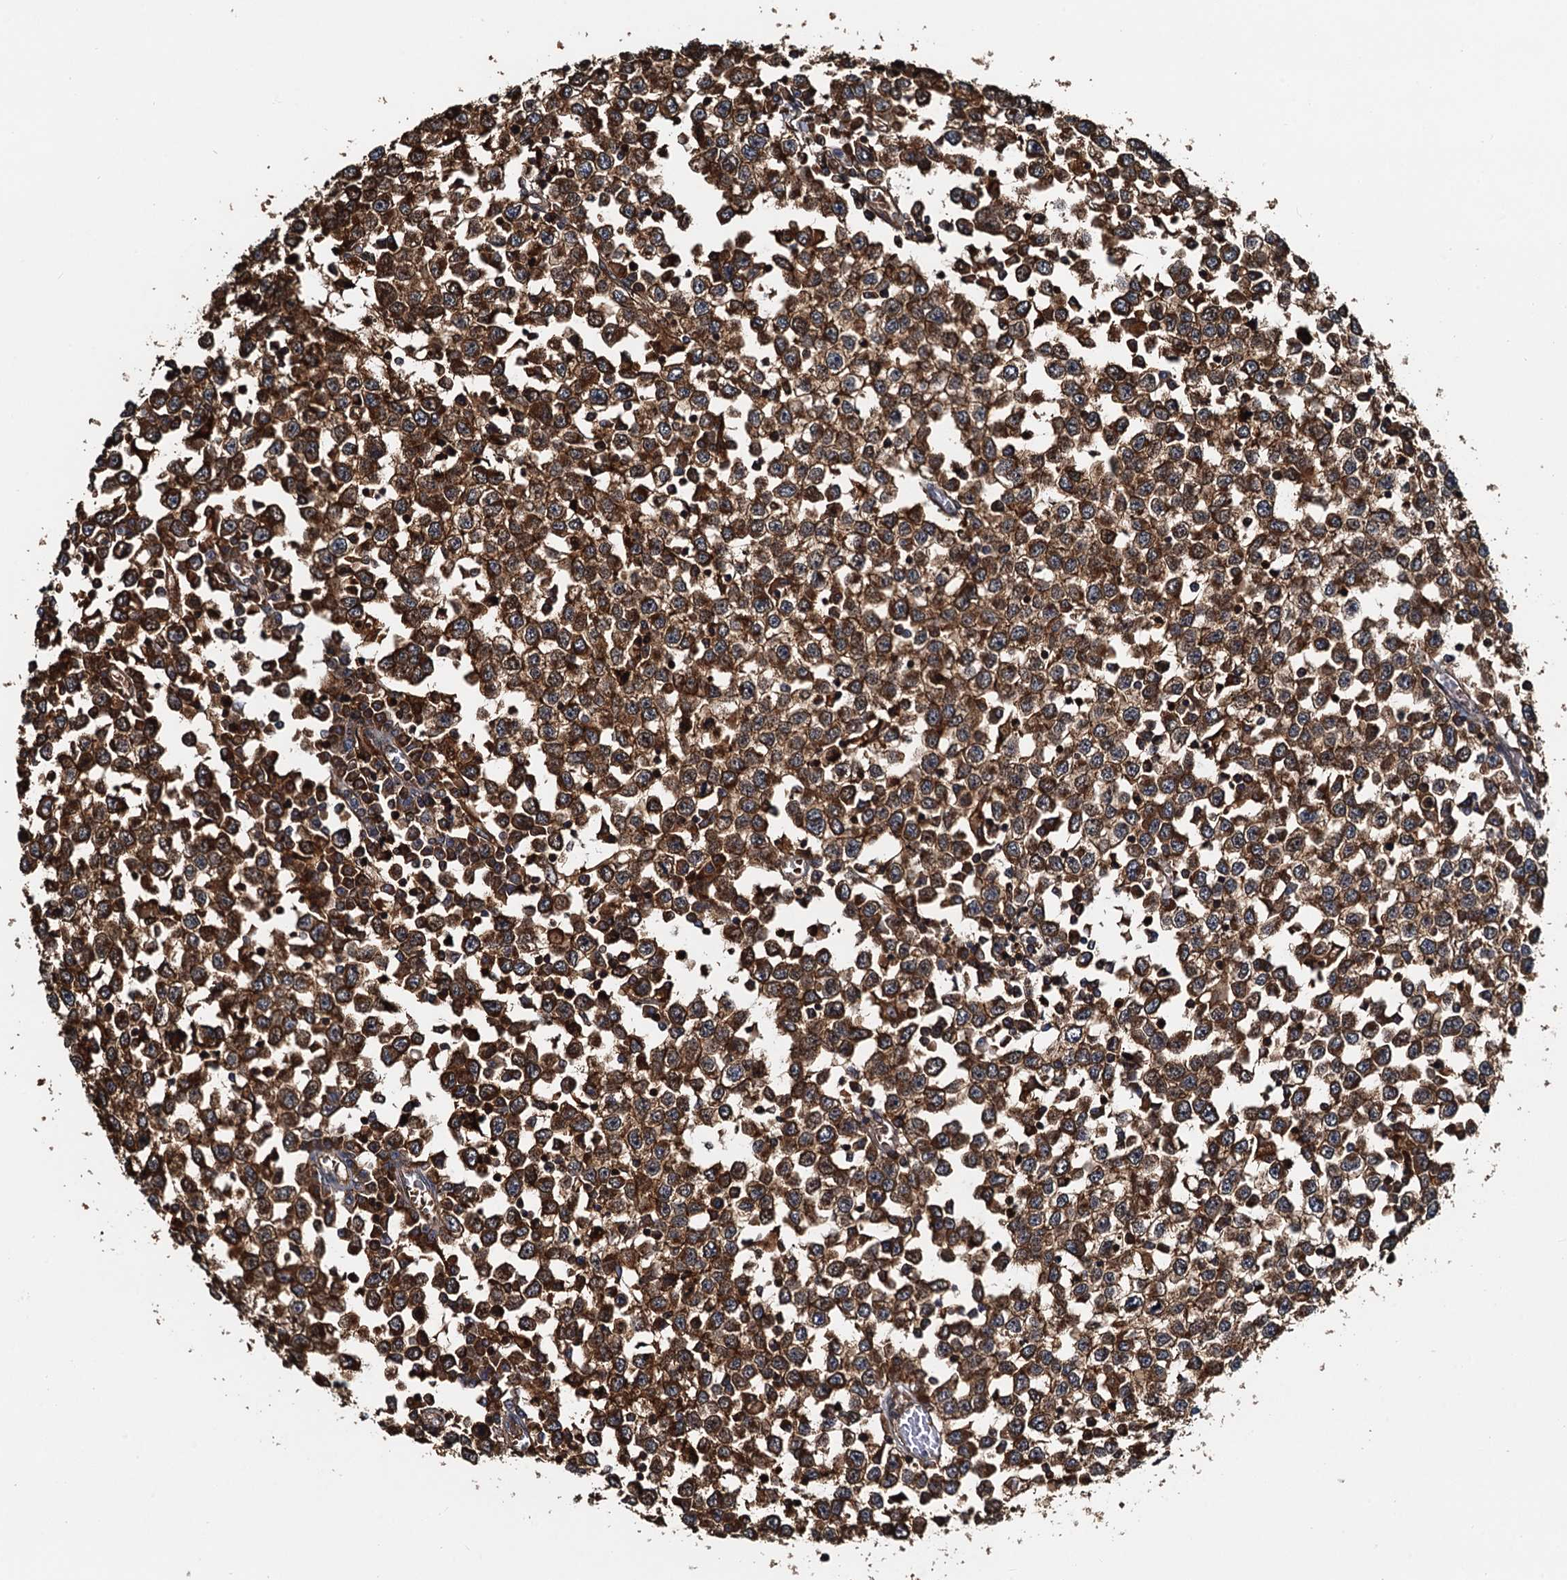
{"staining": {"intensity": "strong", "quantity": ">75%", "location": "cytoplasmic/membranous"}, "tissue": "testis cancer", "cell_type": "Tumor cells", "image_type": "cancer", "snomed": [{"axis": "morphology", "description": "Seminoma, NOS"}, {"axis": "topography", "description": "Testis"}], "caption": "A high-resolution photomicrograph shows IHC staining of seminoma (testis), which reveals strong cytoplasmic/membranous positivity in approximately >75% of tumor cells.", "gene": "USP6NL", "patient": {"sex": "male", "age": 65}}